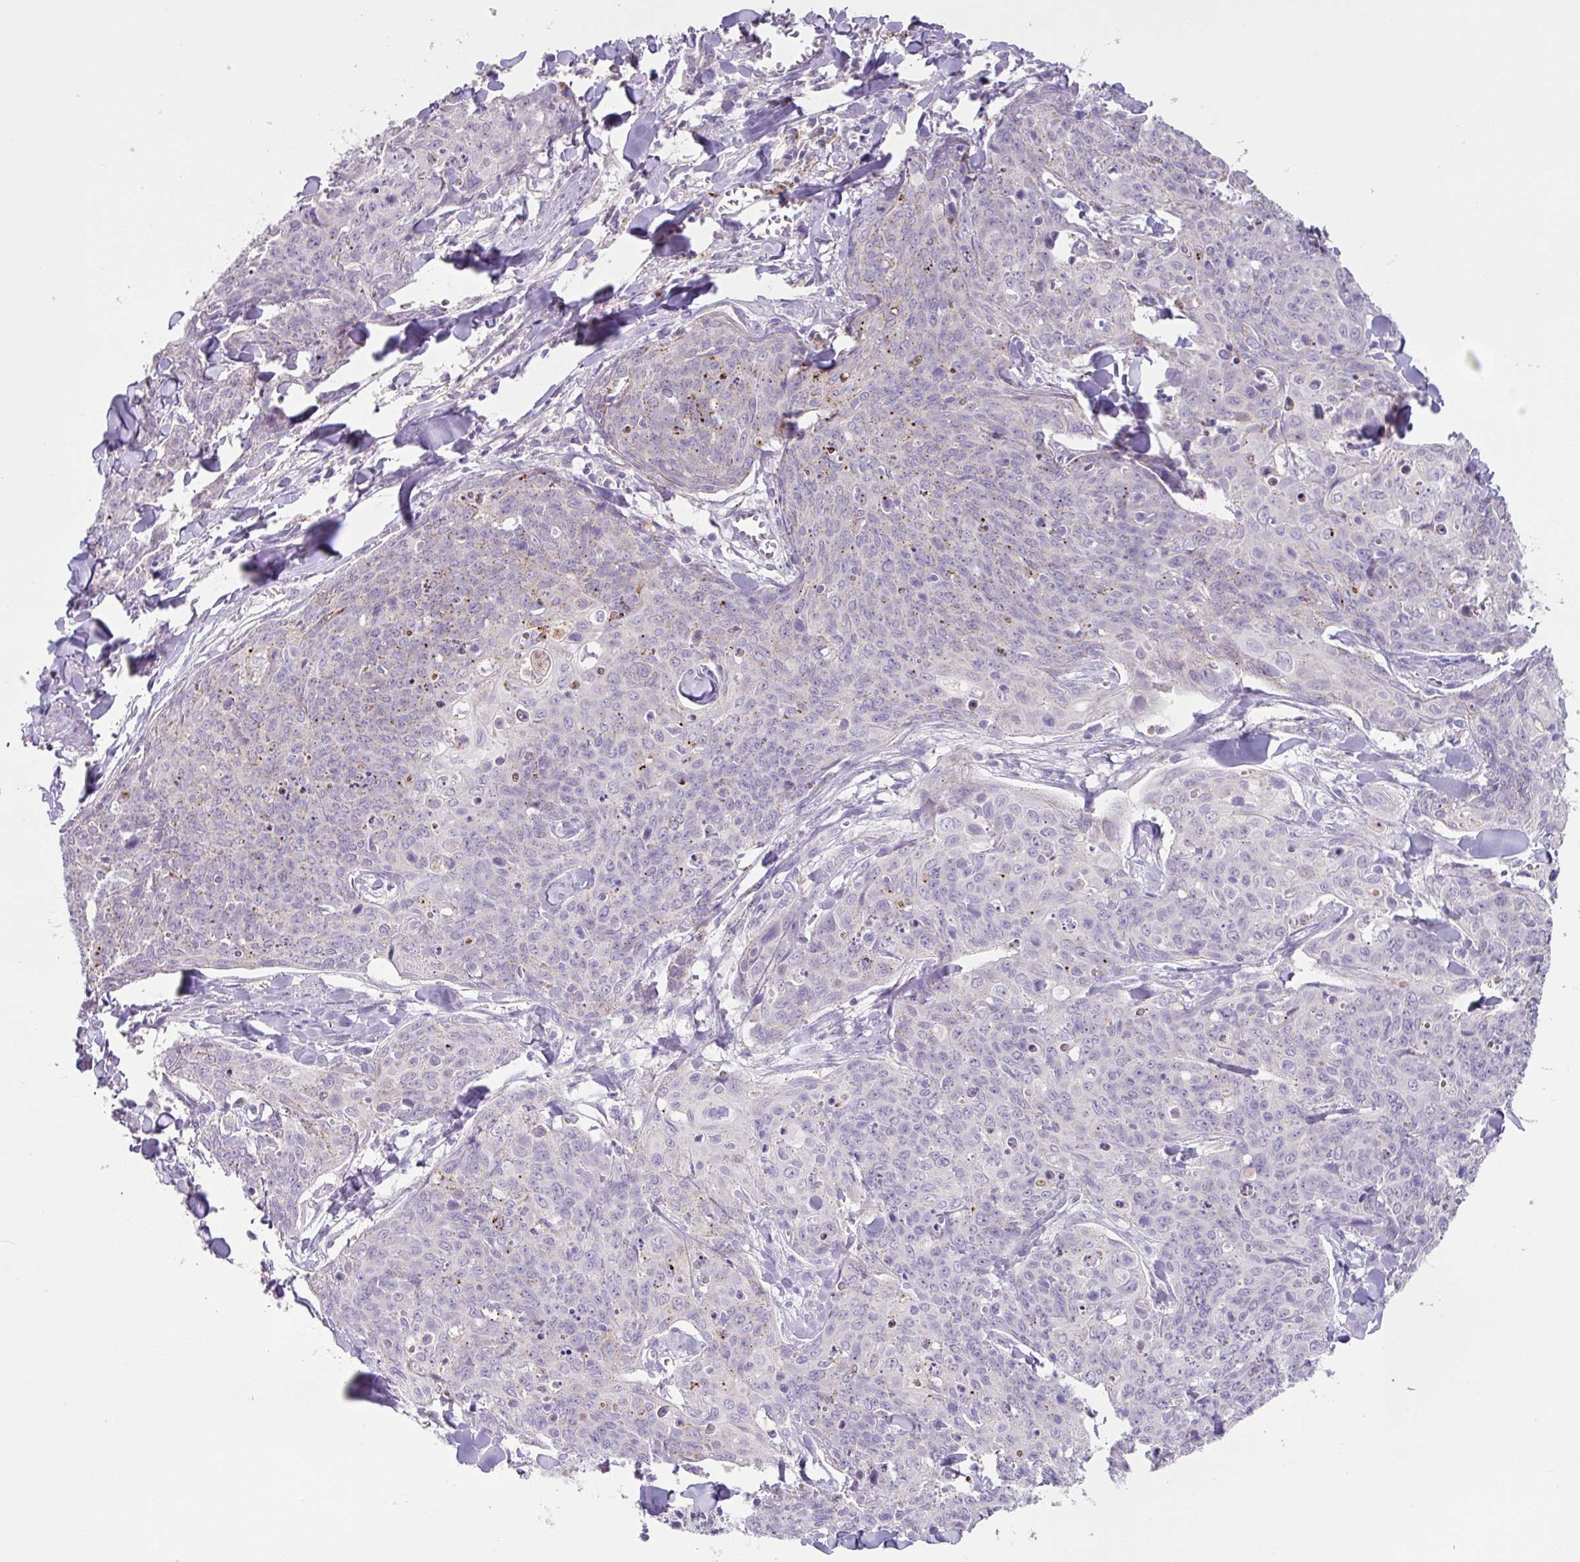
{"staining": {"intensity": "negative", "quantity": "none", "location": "none"}, "tissue": "skin cancer", "cell_type": "Tumor cells", "image_type": "cancer", "snomed": [{"axis": "morphology", "description": "Squamous cell carcinoma, NOS"}, {"axis": "topography", "description": "Skin"}, {"axis": "topography", "description": "Vulva"}], "caption": "An immunohistochemistry micrograph of skin cancer (squamous cell carcinoma) is shown. There is no staining in tumor cells of skin cancer (squamous cell carcinoma). The staining was performed using DAB to visualize the protein expression in brown, while the nuclei were stained in blue with hematoxylin (Magnification: 20x).", "gene": "PLEKHH3", "patient": {"sex": "female", "age": 85}}